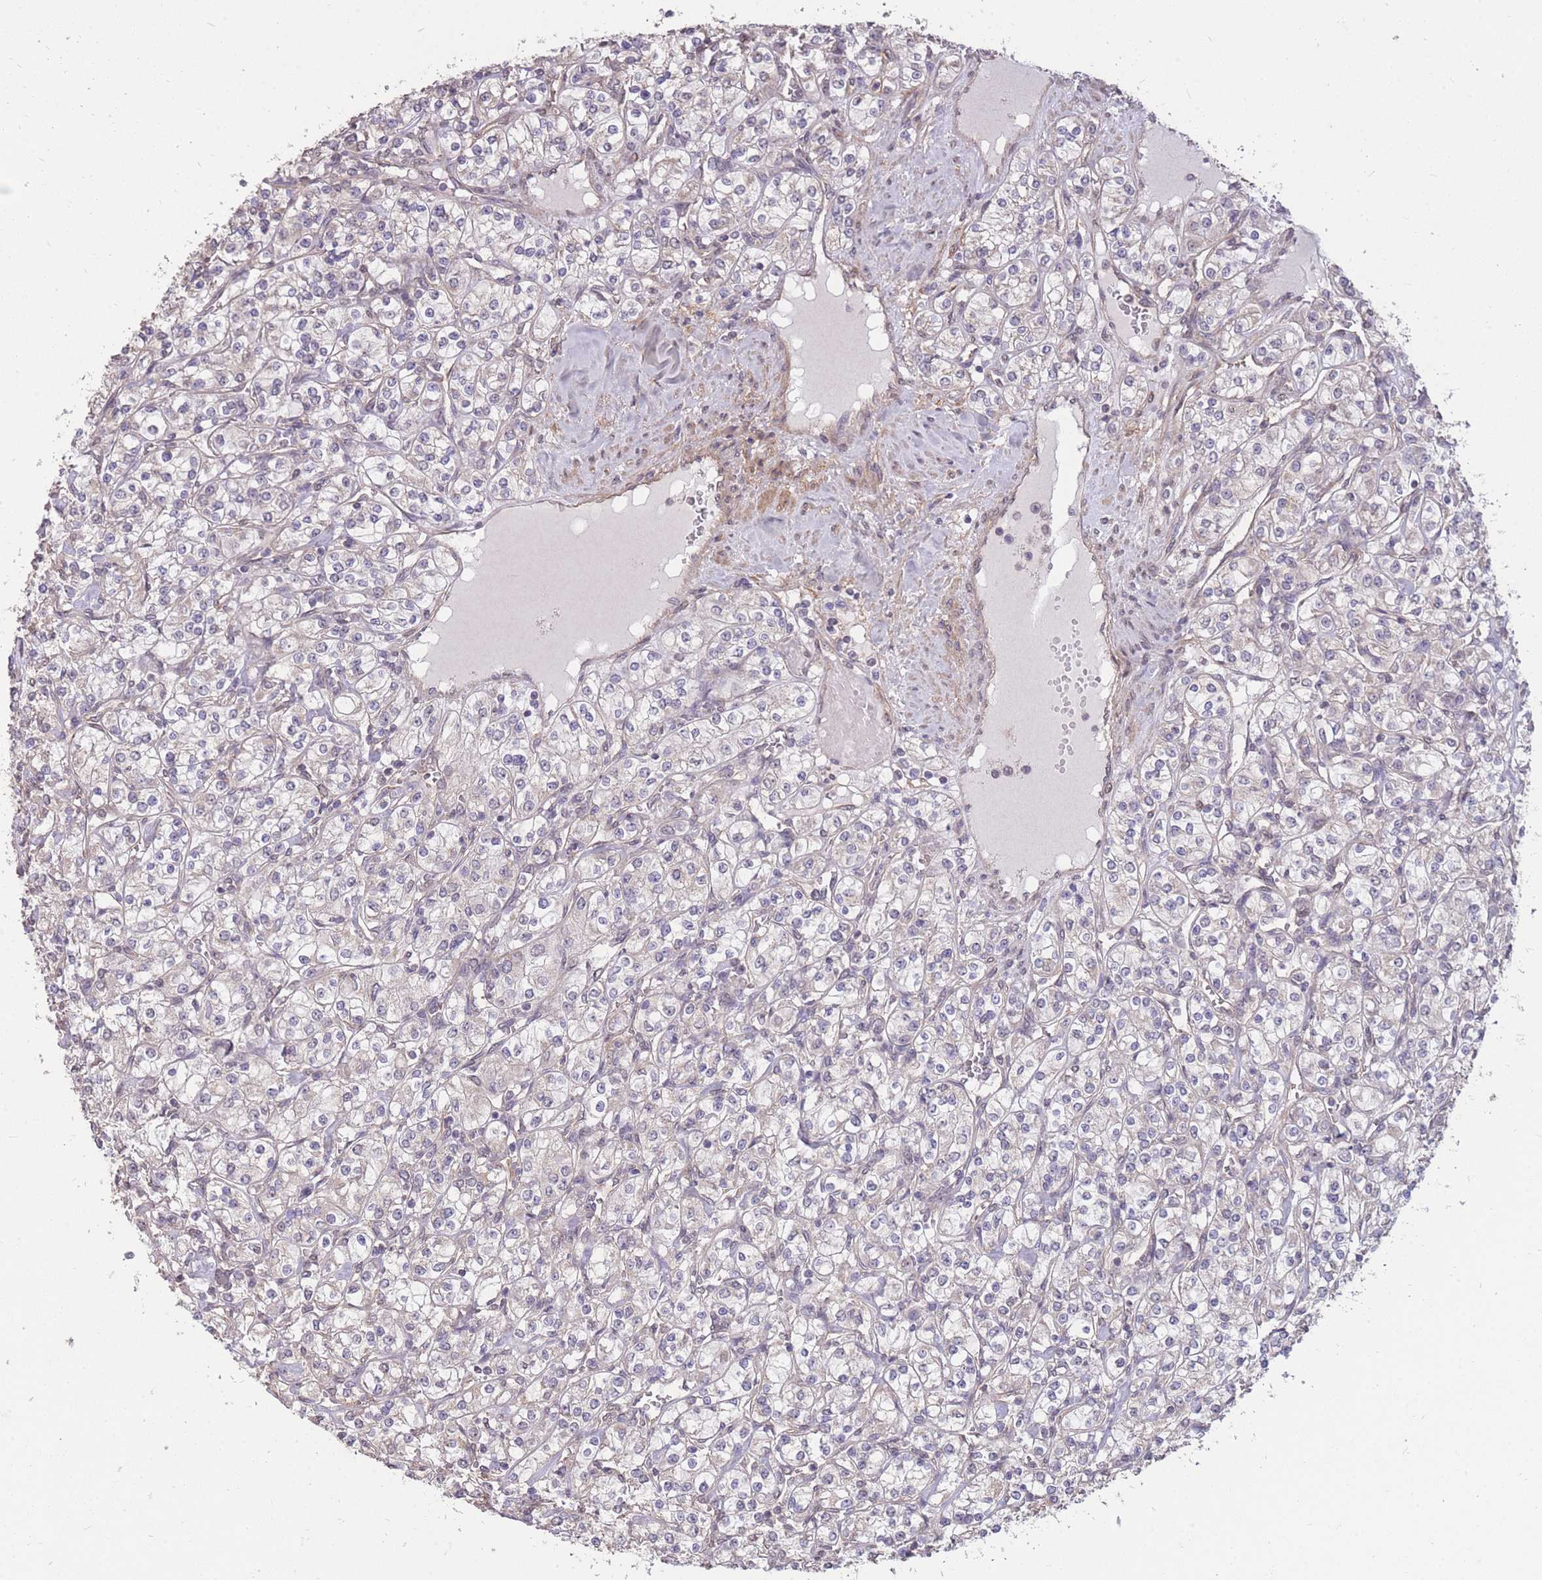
{"staining": {"intensity": "negative", "quantity": "none", "location": "none"}, "tissue": "renal cancer", "cell_type": "Tumor cells", "image_type": "cancer", "snomed": [{"axis": "morphology", "description": "Adenocarcinoma, NOS"}, {"axis": "topography", "description": "Kidney"}], "caption": "This photomicrograph is of adenocarcinoma (renal) stained with immunohistochemistry to label a protein in brown with the nuclei are counter-stained blue. There is no expression in tumor cells.", "gene": "DYNC1LI2", "patient": {"sex": "male", "age": 77}}